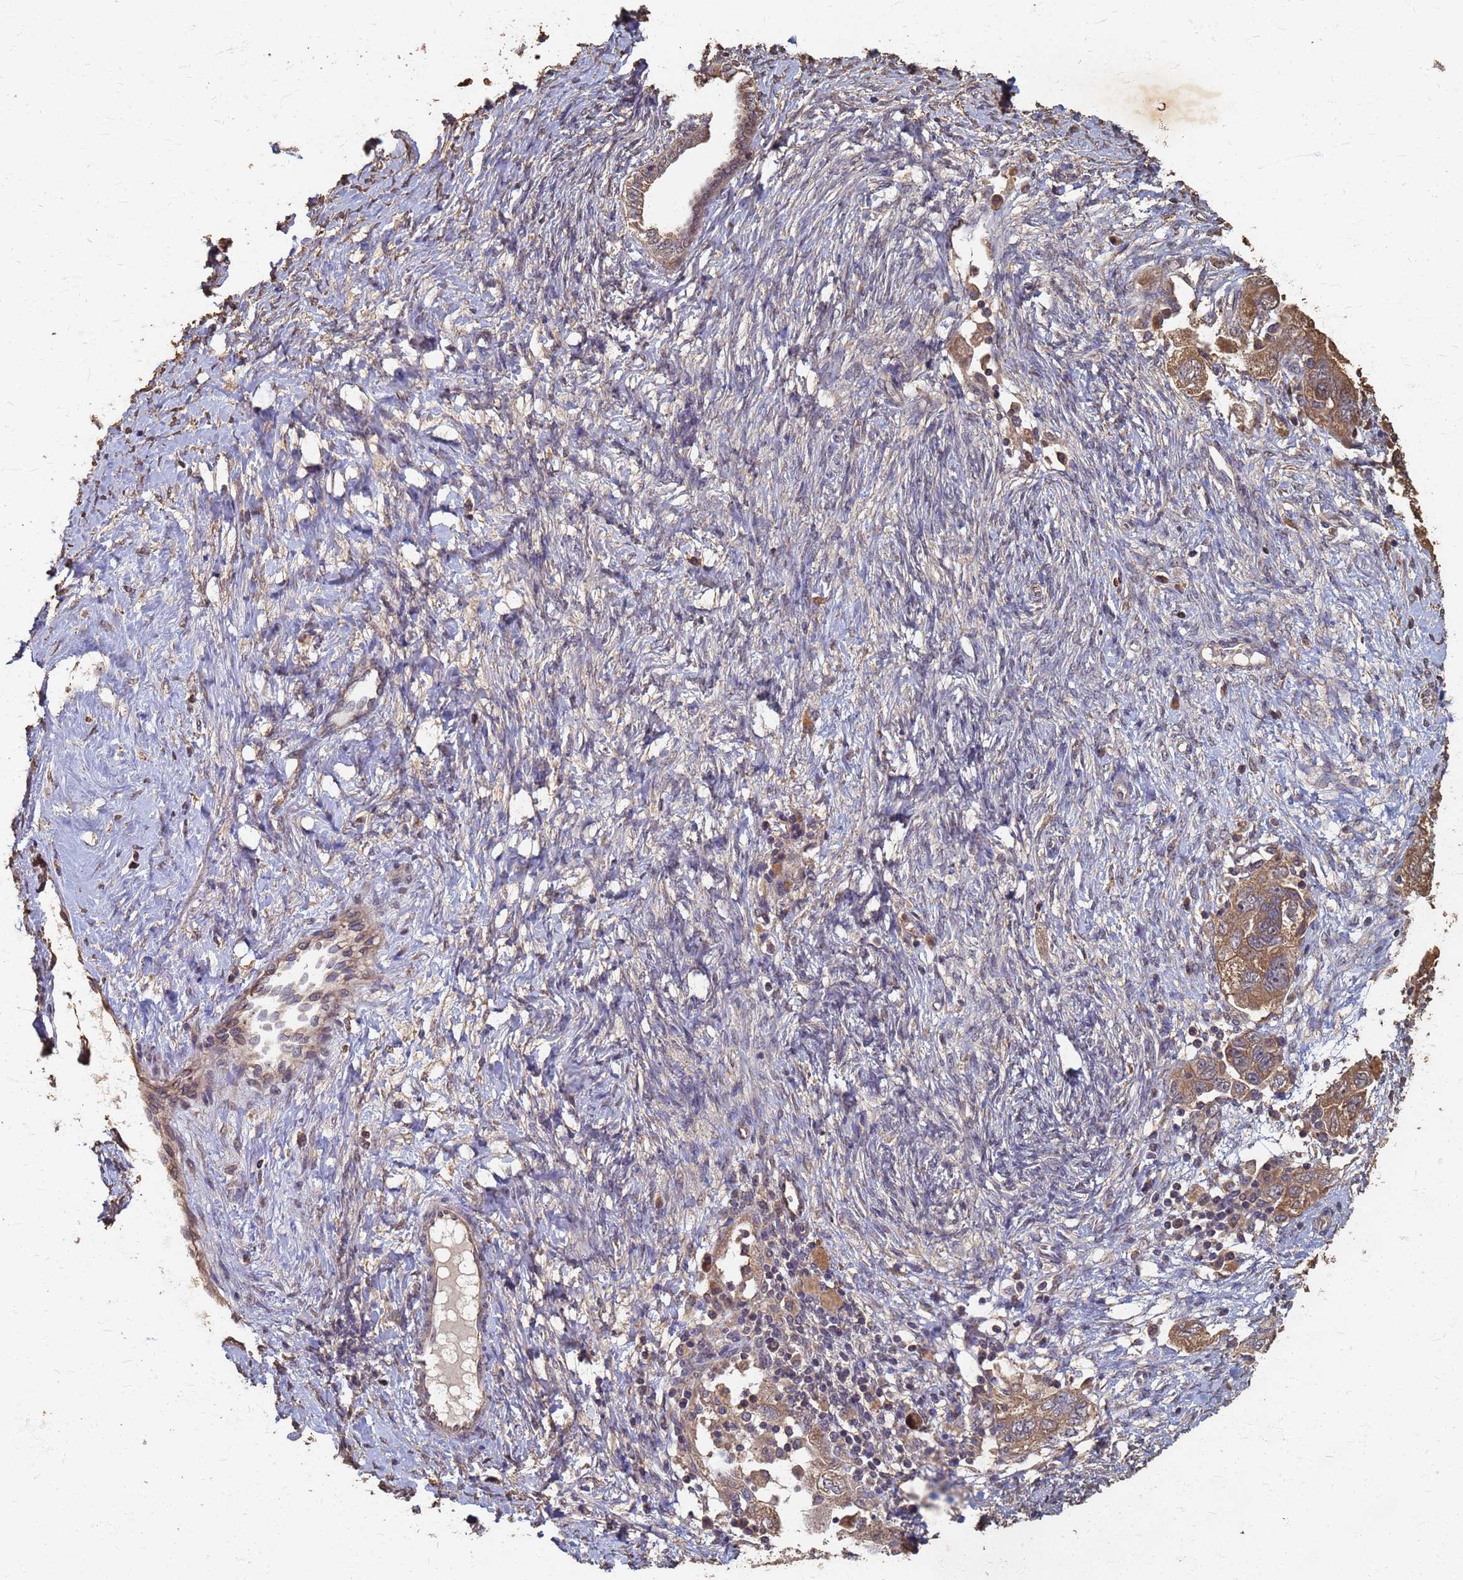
{"staining": {"intensity": "moderate", "quantity": ">75%", "location": "cytoplasmic/membranous"}, "tissue": "ovarian cancer", "cell_type": "Tumor cells", "image_type": "cancer", "snomed": [{"axis": "morphology", "description": "Carcinoma, NOS"}, {"axis": "morphology", "description": "Cystadenocarcinoma, serous, NOS"}, {"axis": "topography", "description": "Ovary"}], "caption": "High-magnification brightfield microscopy of ovarian serous cystadenocarcinoma stained with DAB (brown) and counterstained with hematoxylin (blue). tumor cells exhibit moderate cytoplasmic/membranous positivity is identified in approximately>75% of cells.", "gene": "DPH5", "patient": {"sex": "female", "age": 69}}